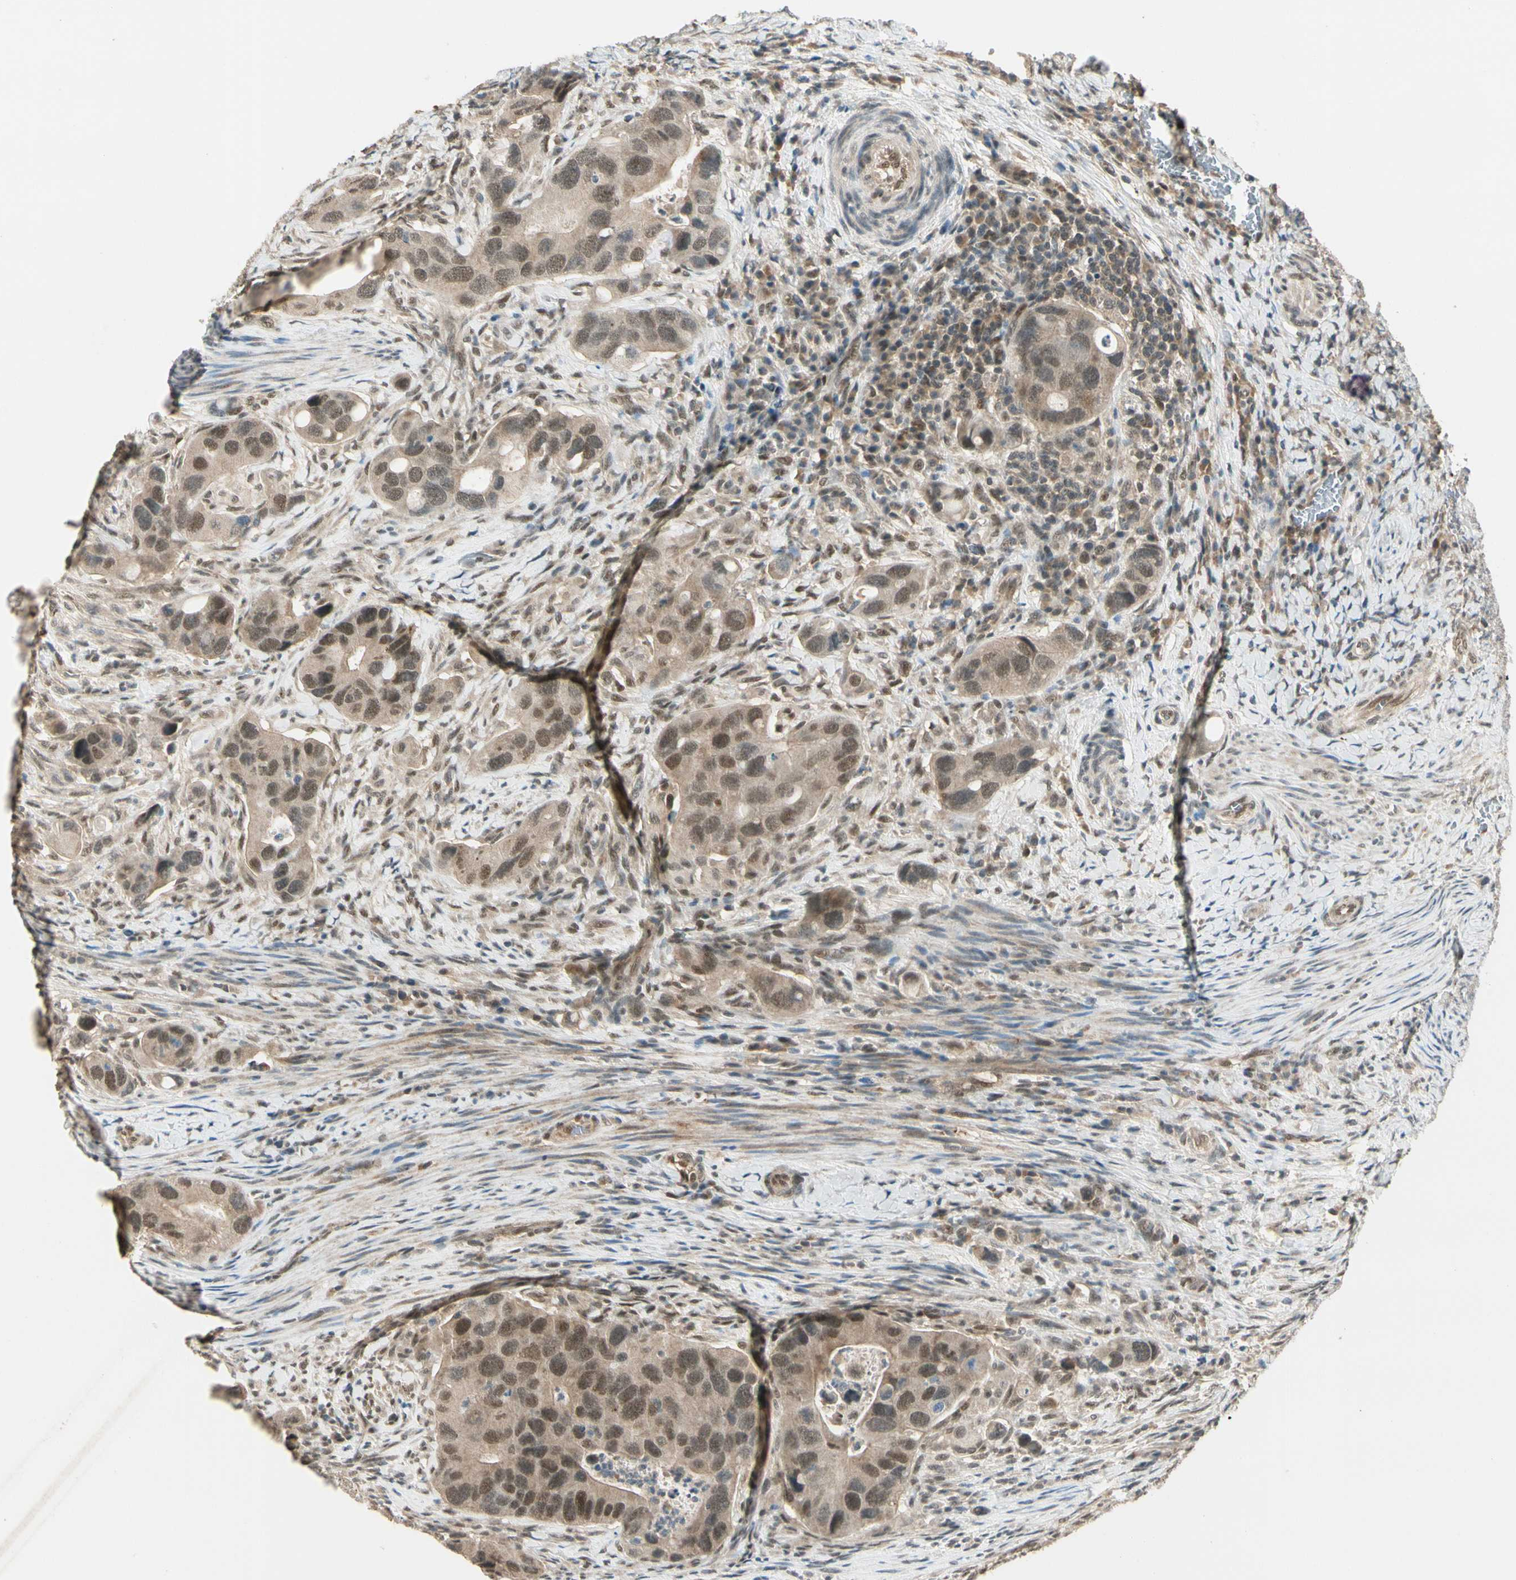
{"staining": {"intensity": "weak", "quantity": ">75%", "location": "cytoplasmic/membranous,nuclear"}, "tissue": "colorectal cancer", "cell_type": "Tumor cells", "image_type": "cancer", "snomed": [{"axis": "morphology", "description": "Adenocarcinoma, NOS"}, {"axis": "topography", "description": "Rectum"}], "caption": "Tumor cells reveal low levels of weak cytoplasmic/membranous and nuclear staining in about >75% of cells in human colorectal adenocarcinoma.", "gene": "ZSCAN12", "patient": {"sex": "female", "age": 57}}